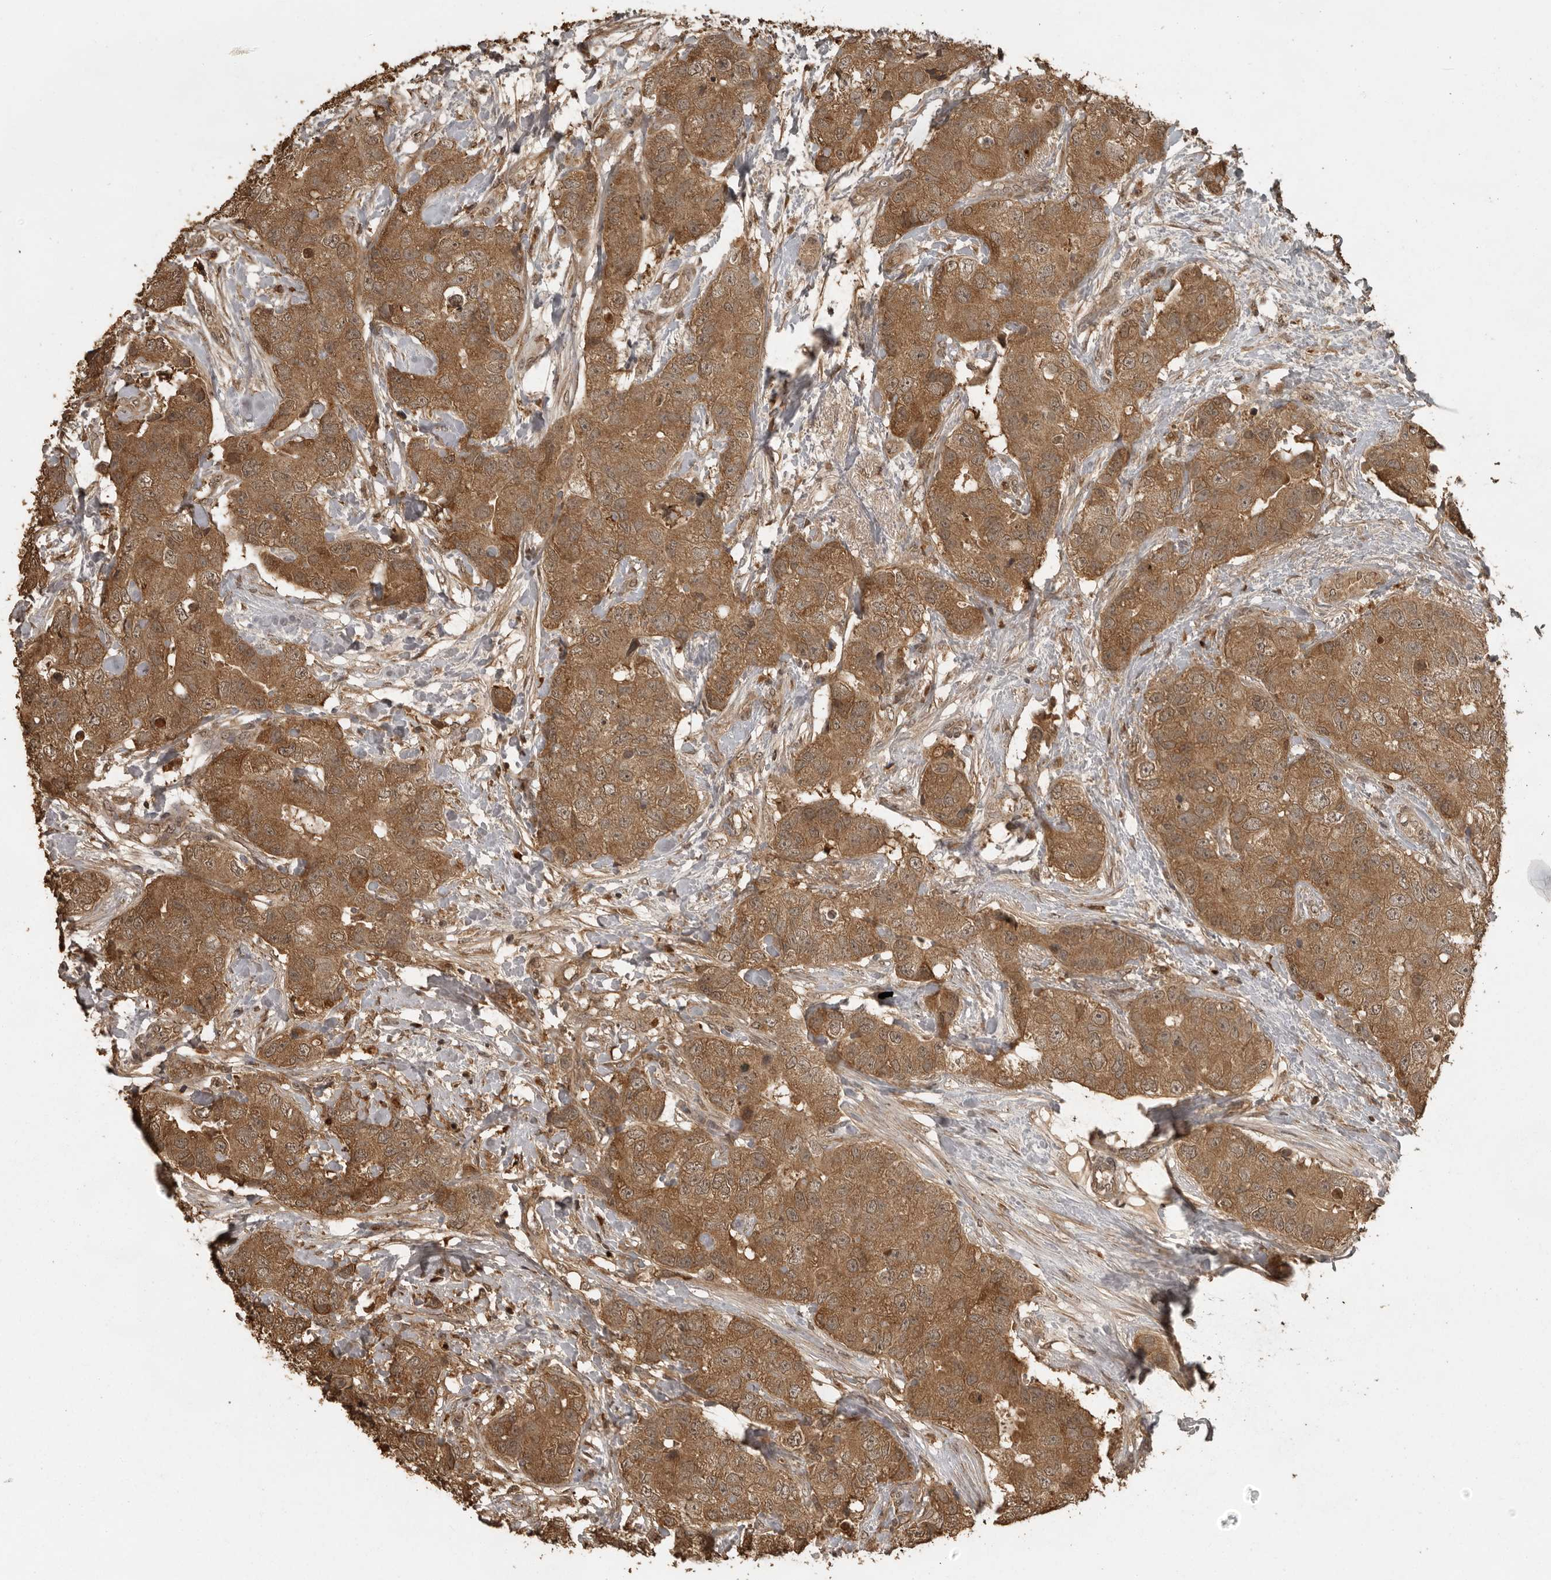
{"staining": {"intensity": "moderate", "quantity": ">75%", "location": "cytoplasmic/membranous"}, "tissue": "breast cancer", "cell_type": "Tumor cells", "image_type": "cancer", "snomed": [{"axis": "morphology", "description": "Duct carcinoma"}, {"axis": "topography", "description": "Breast"}], "caption": "Protein positivity by immunohistochemistry (IHC) exhibits moderate cytoplasmic/membranous positivity in approximately >75% of tumor cells in infiltrating ductal carcinoma (breast). (DAB = brown stain, brightfield microscopy at high magnification).", "gene": "CTF1", "patient": {"sex": "female", "age": 62}}